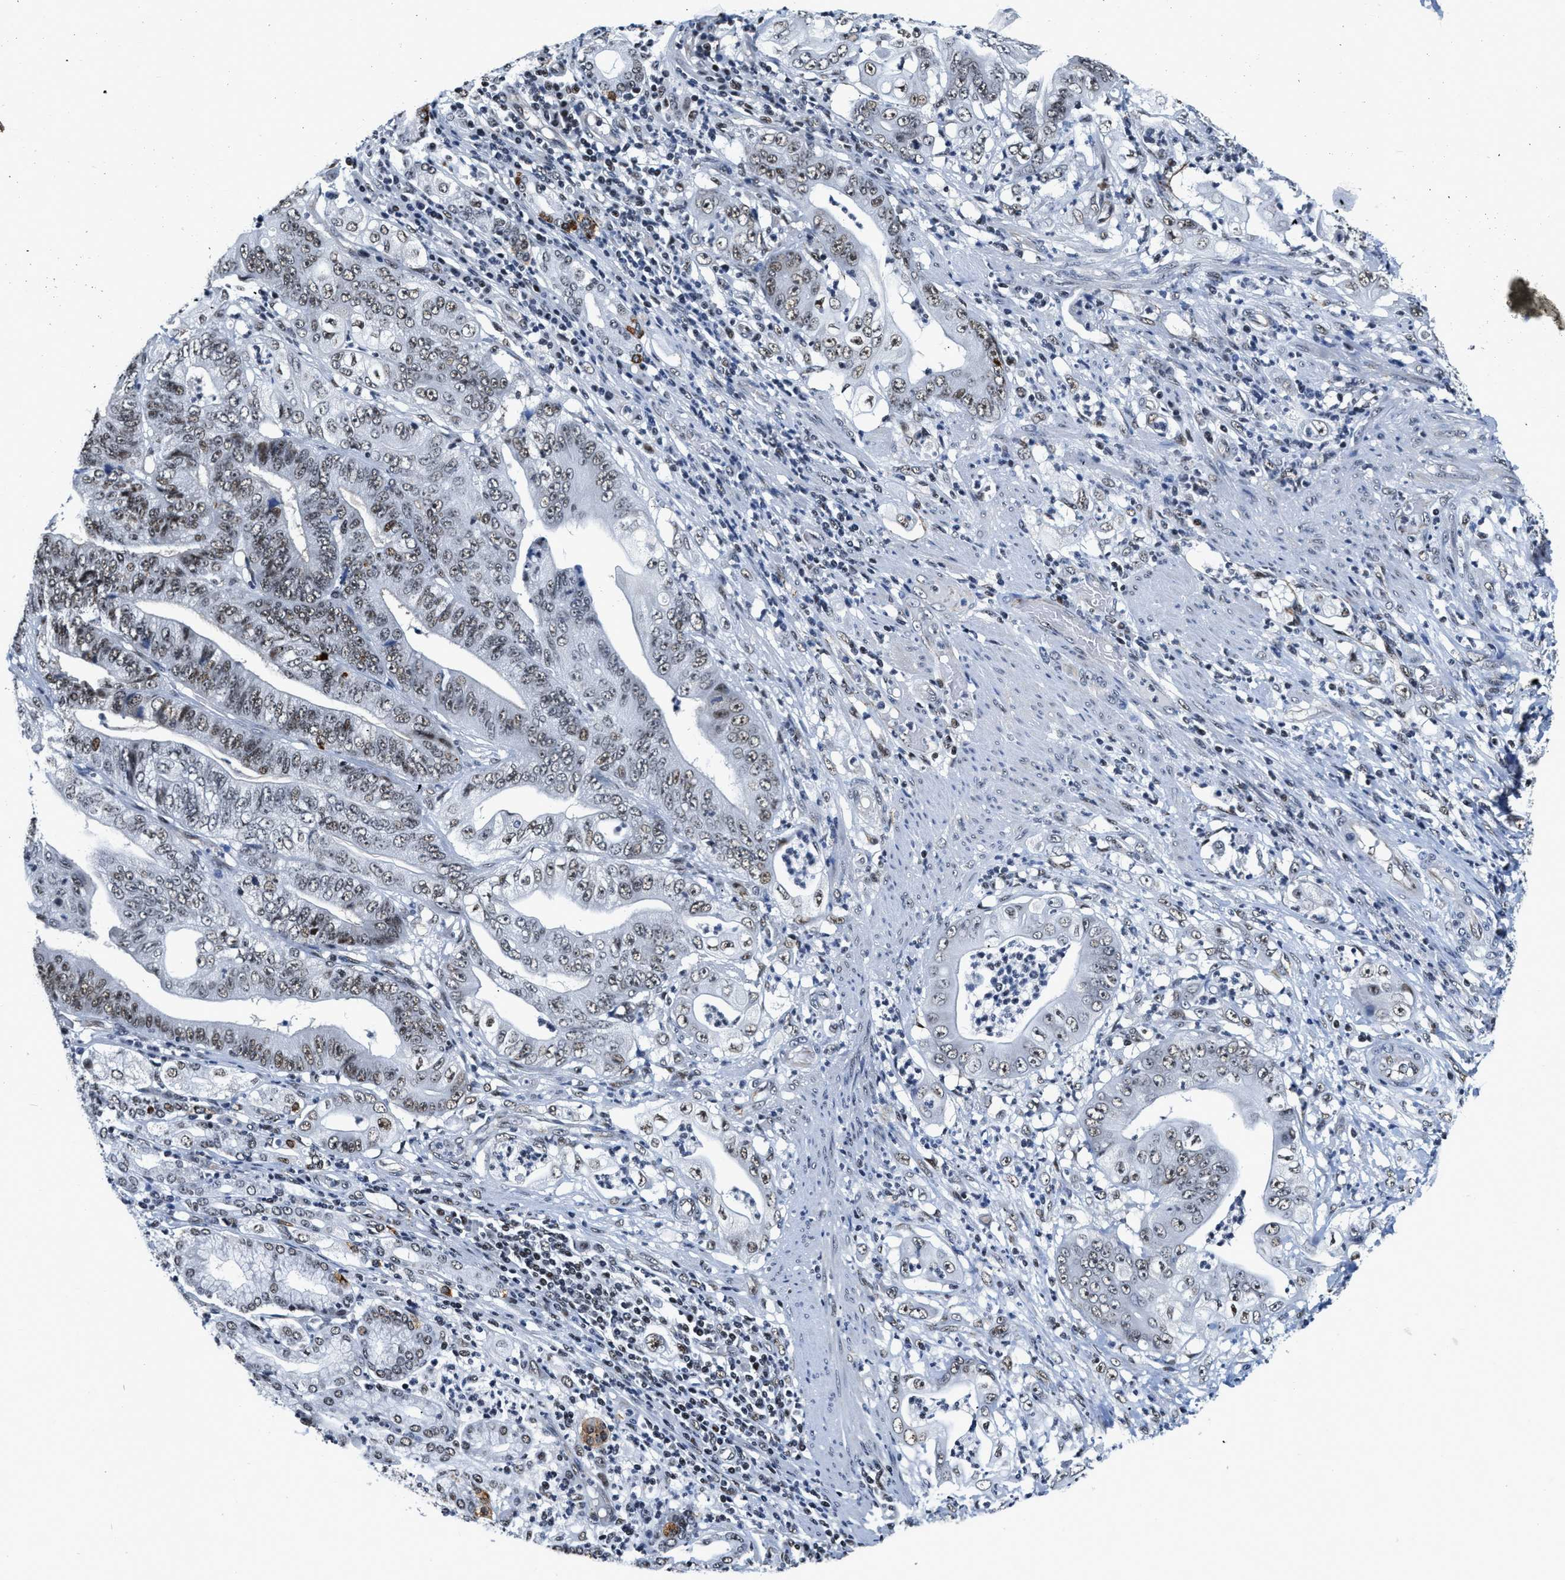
{"staining": {"intensity": "weak", "quantity": ">75%", "location": "nuclear"}, "tissue": "stomach cancer", "cell_type": "Tumor cells", "image_type": "cancer", "snomed": [{"axis": "morphology", "description": "Adenocarcinoma, NOS"}, {"axis": "topography", "description": "Stomach"}], "caption": "Weak nuclear staining for a protein is identified in about >75% of tumor cells of stomach cancer (adenocarcinoma) using immunohistochemistry.", "gene": "CCNE1", "patient": {"sex": "female", "age": 73}}